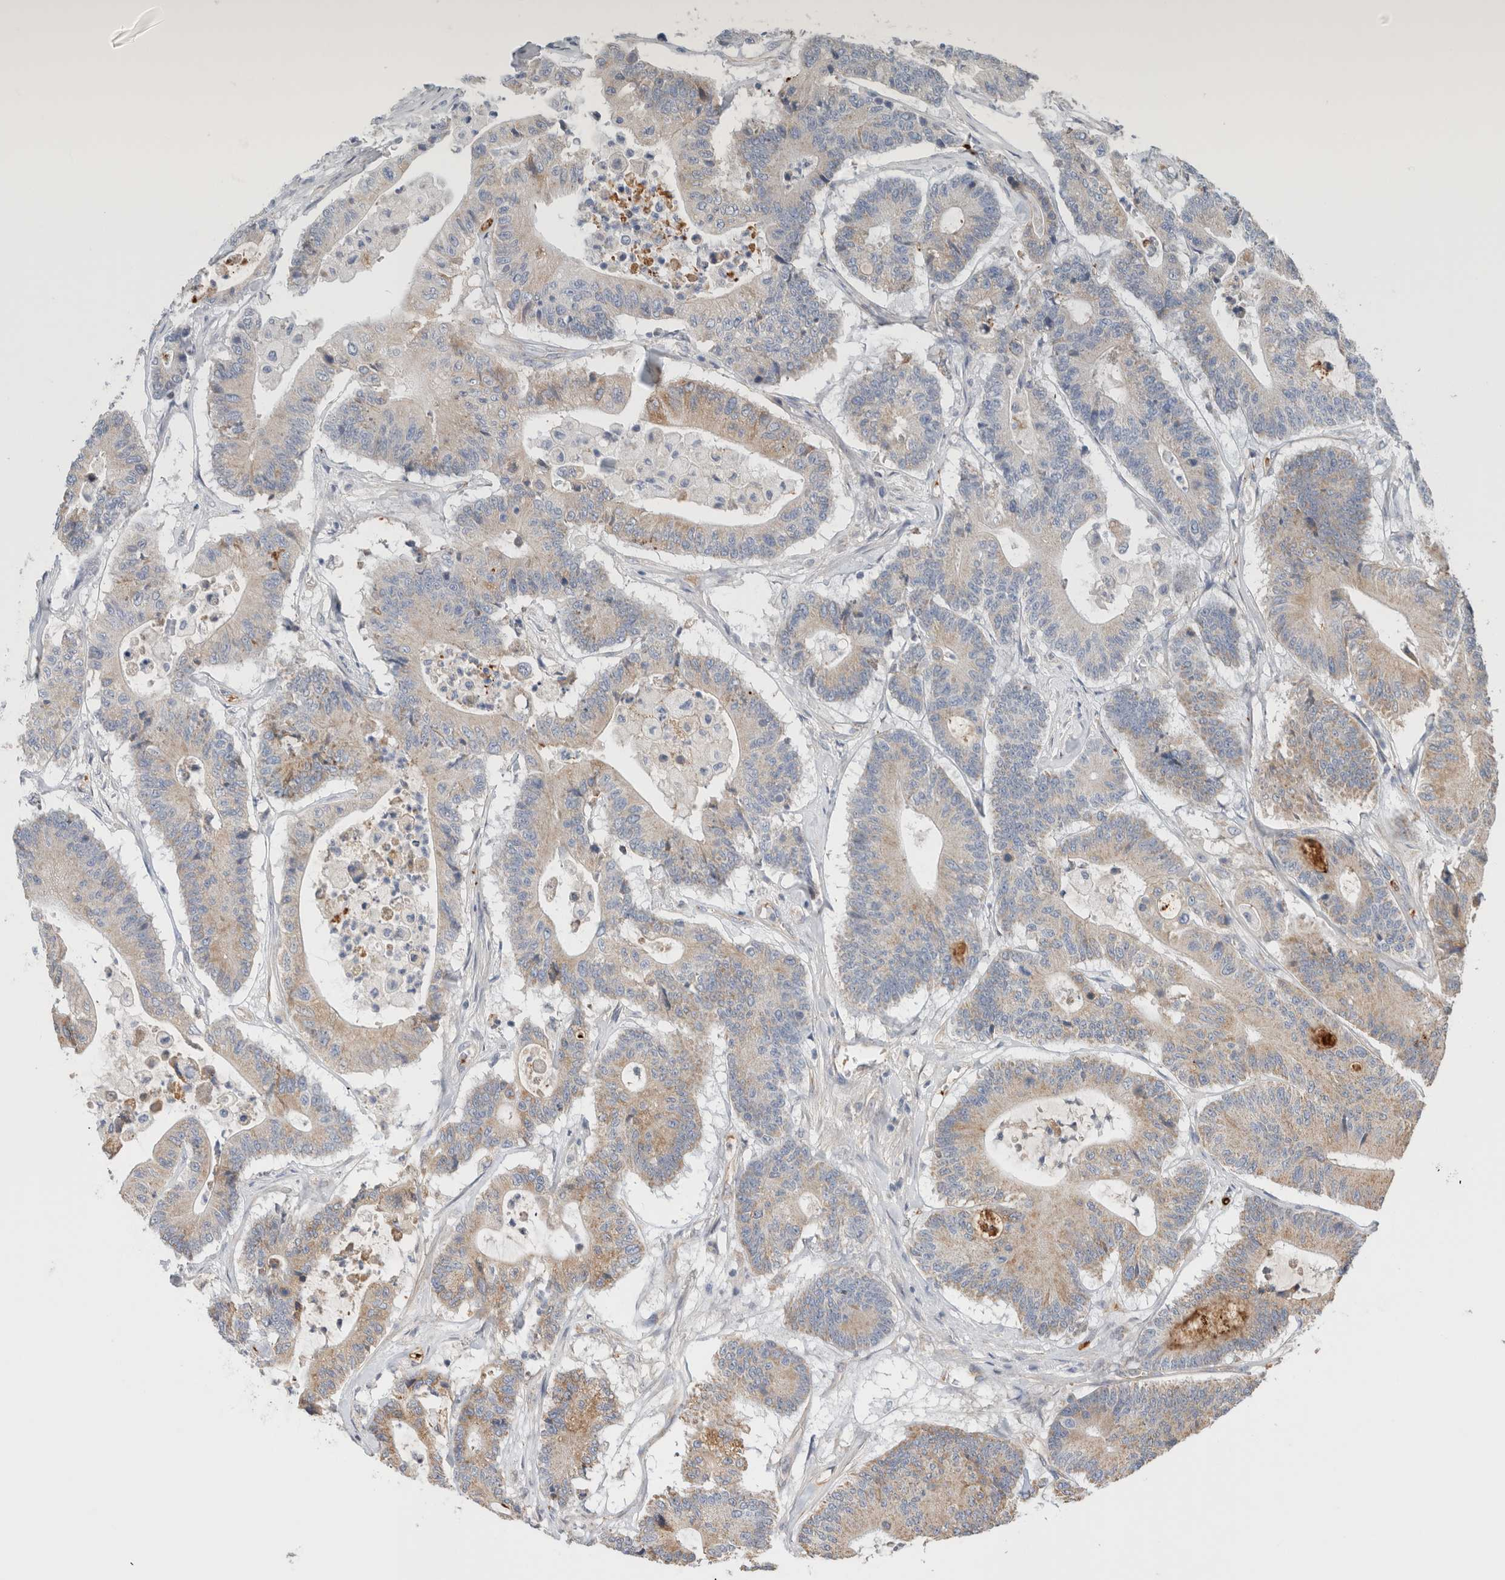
{"staining": {"intensity": "weak", "quantity": "25%-75%", "location": "cytoplasmic/membranous"}, "tissue": "colorectal cancer", "cell_type": "Tumor cells", "image_type": "cancer", "snomed": [{"axis": "morphology", "description": "Adenocarcinoma, NOS"}, {"axis": "topography", "description": "Colon"}], "caption": "Immunohistochemical staining of human colorectal adenocarcinoma demonstrates low levels of weak cytoplasmic/membranous protein expression in approximately 25%-75% of tumor cells.", "gene": "PROS1", "patient": {"sex": "female", "age": 84}}